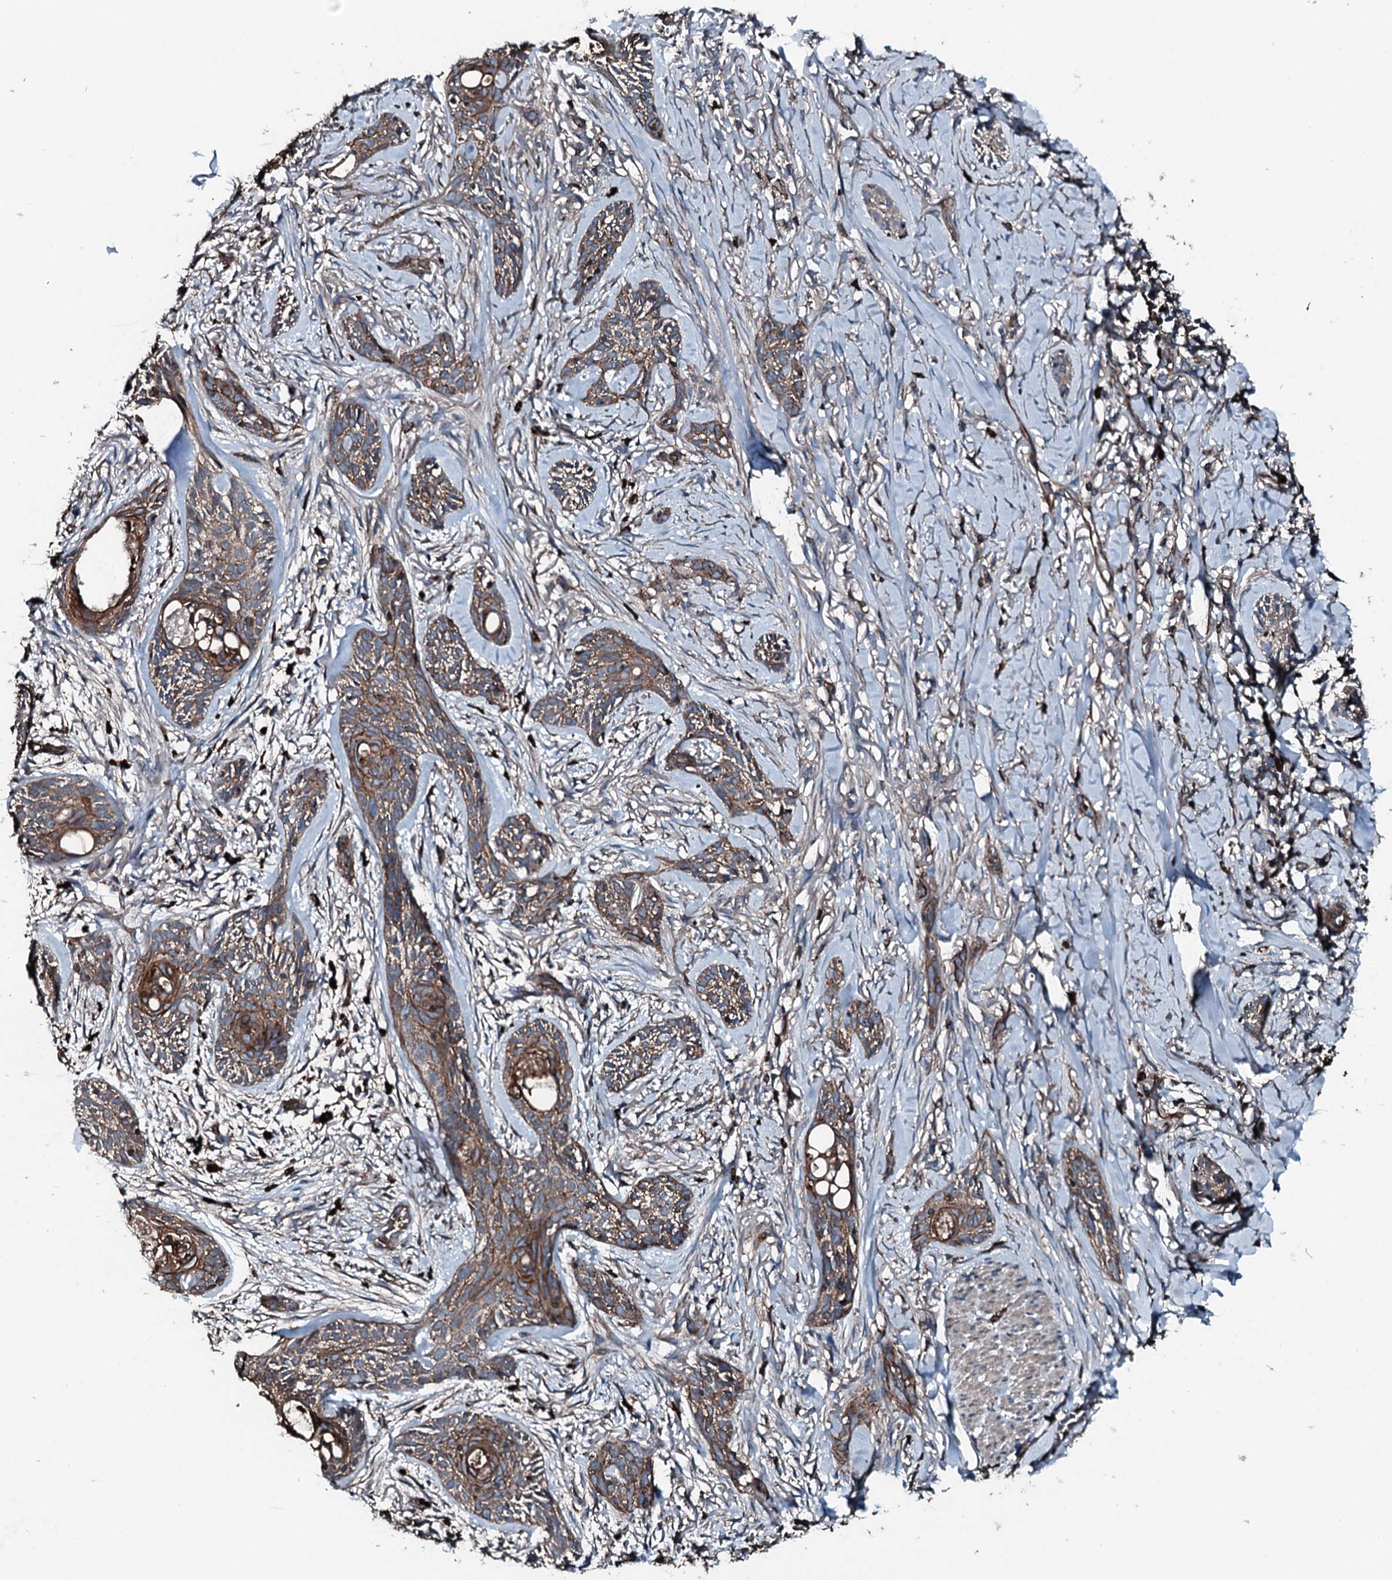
{"staining": {"intensity": "moderate", "quantity": ">75%", "location": "cytoplasmic/membranous"}, "tissue": "skin cancer", "cell_type": "Tumor cells", "image_type": "cancer", "snomed": [{"axis": "morphology", "description": "Basal cell carcinoma"}, {"axis": "topography", "description": "Skin"}], "caption": "Immunohistochemical staining of human skin basal cell carcinoma exhibits medium levels of moderate cytoplasmic/membranous staining in about >75% of tumor cells.", "gene": "SLC25A38", "patient": {"sex": "female", "age": 59}}